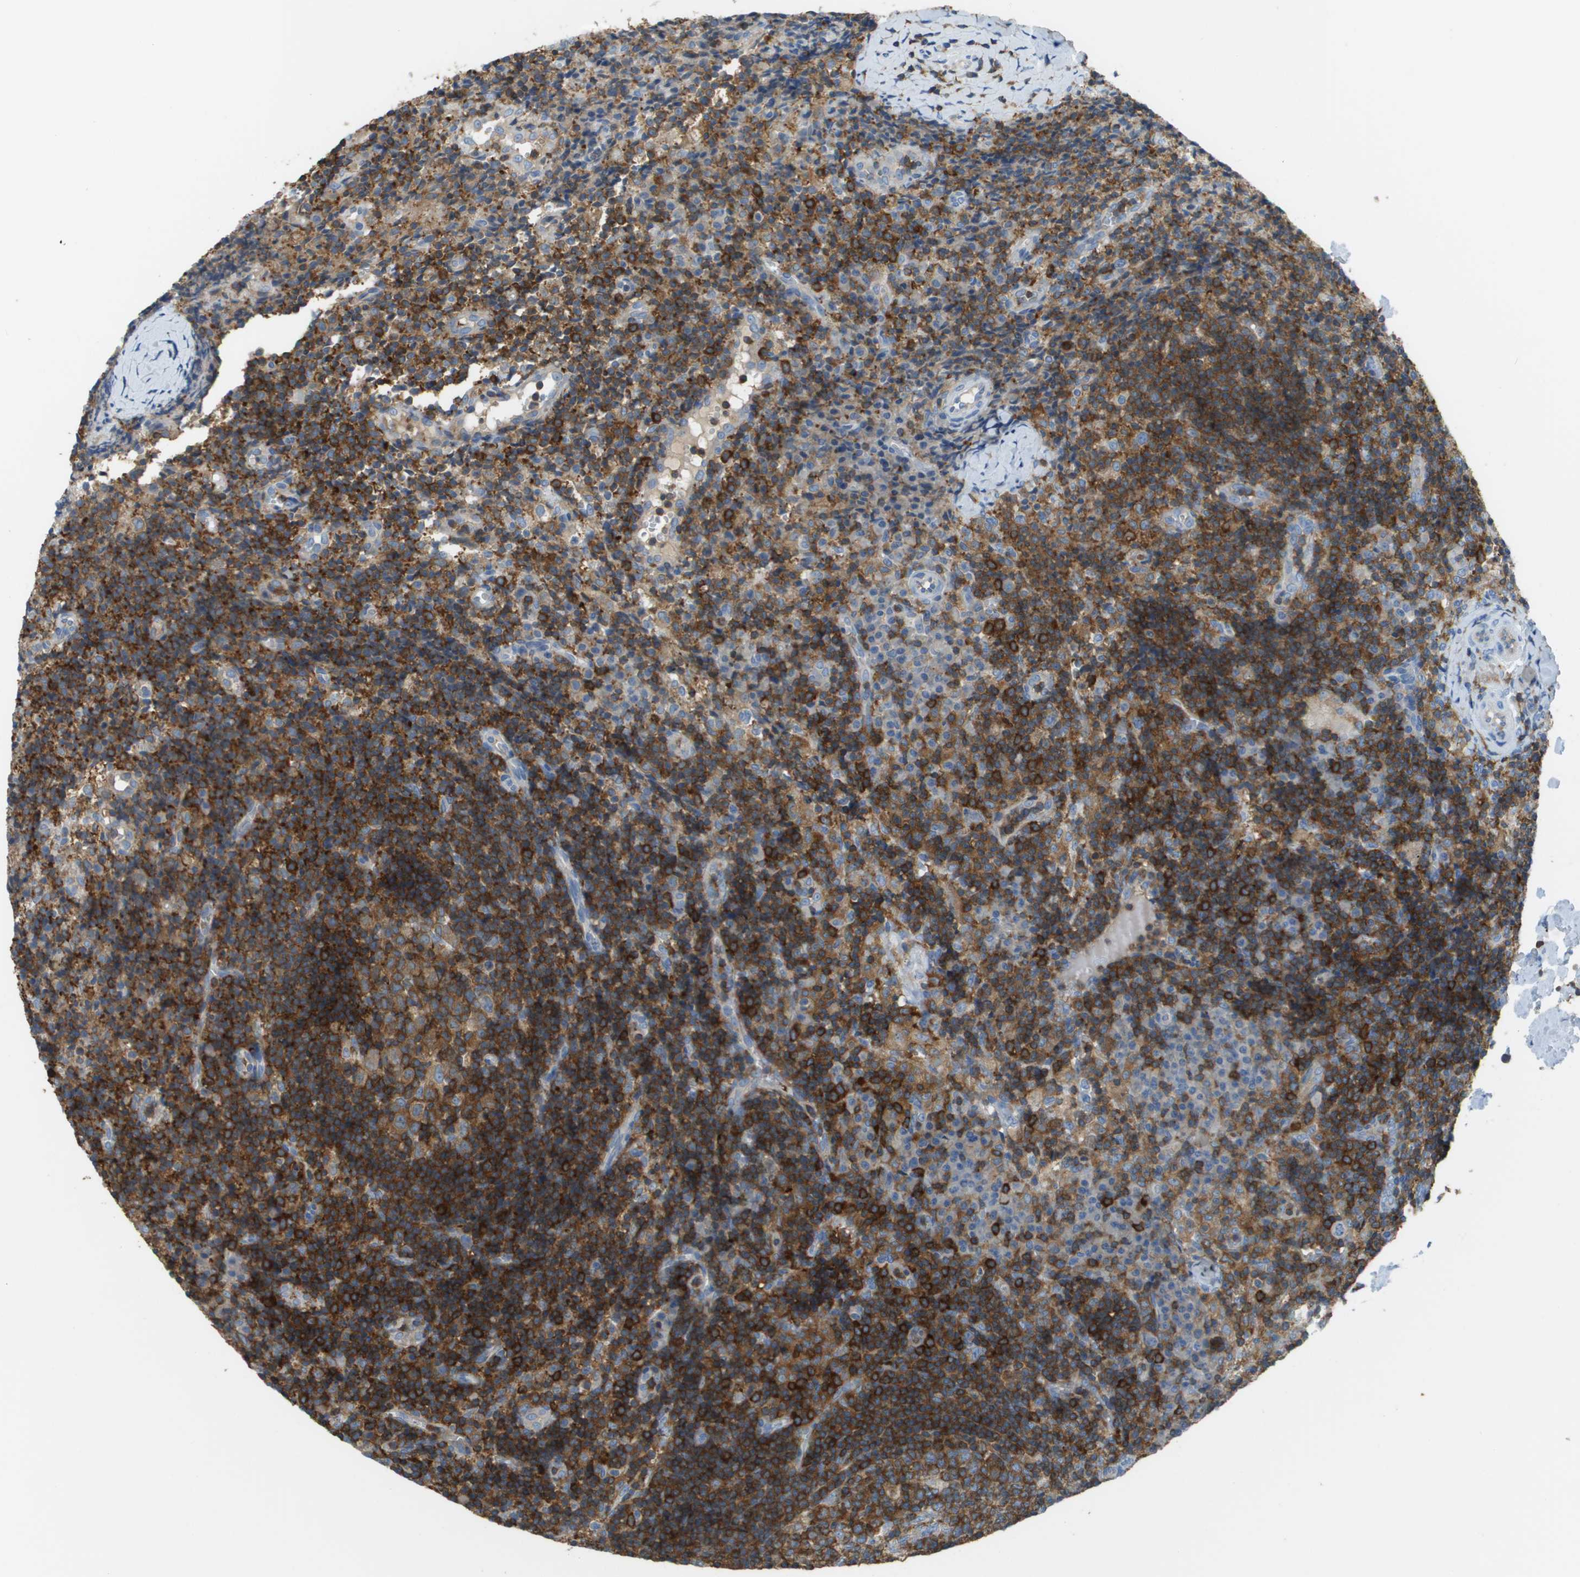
{"staining": {"intensity": "strong", "quantity": ">75%", "location": "cytoplasmic/membranous"}, "tissue": "lymph node", "cell_type": "Germinal center cells", "image_type": "normal", "snomed": [{"axis": "morphology", "description": "Normal tissue, NOS"}, {"axis": "morphology", "description": "Inflammation, NOS"}, {"axis": "topography", "description": "Lymph node"}], "caption": "The photomicrograph exhibits immunohistochemical staining of unremarkable lymph node. There is strong cytoplasmic/membranous expression is present in approximately >75% of germinal center cells. Immunohistochemistry stains the protein in brown and the nuclei are stained blue.", "gene": "APBB1IP", "patient": {"sex": "male", "age": 55}}